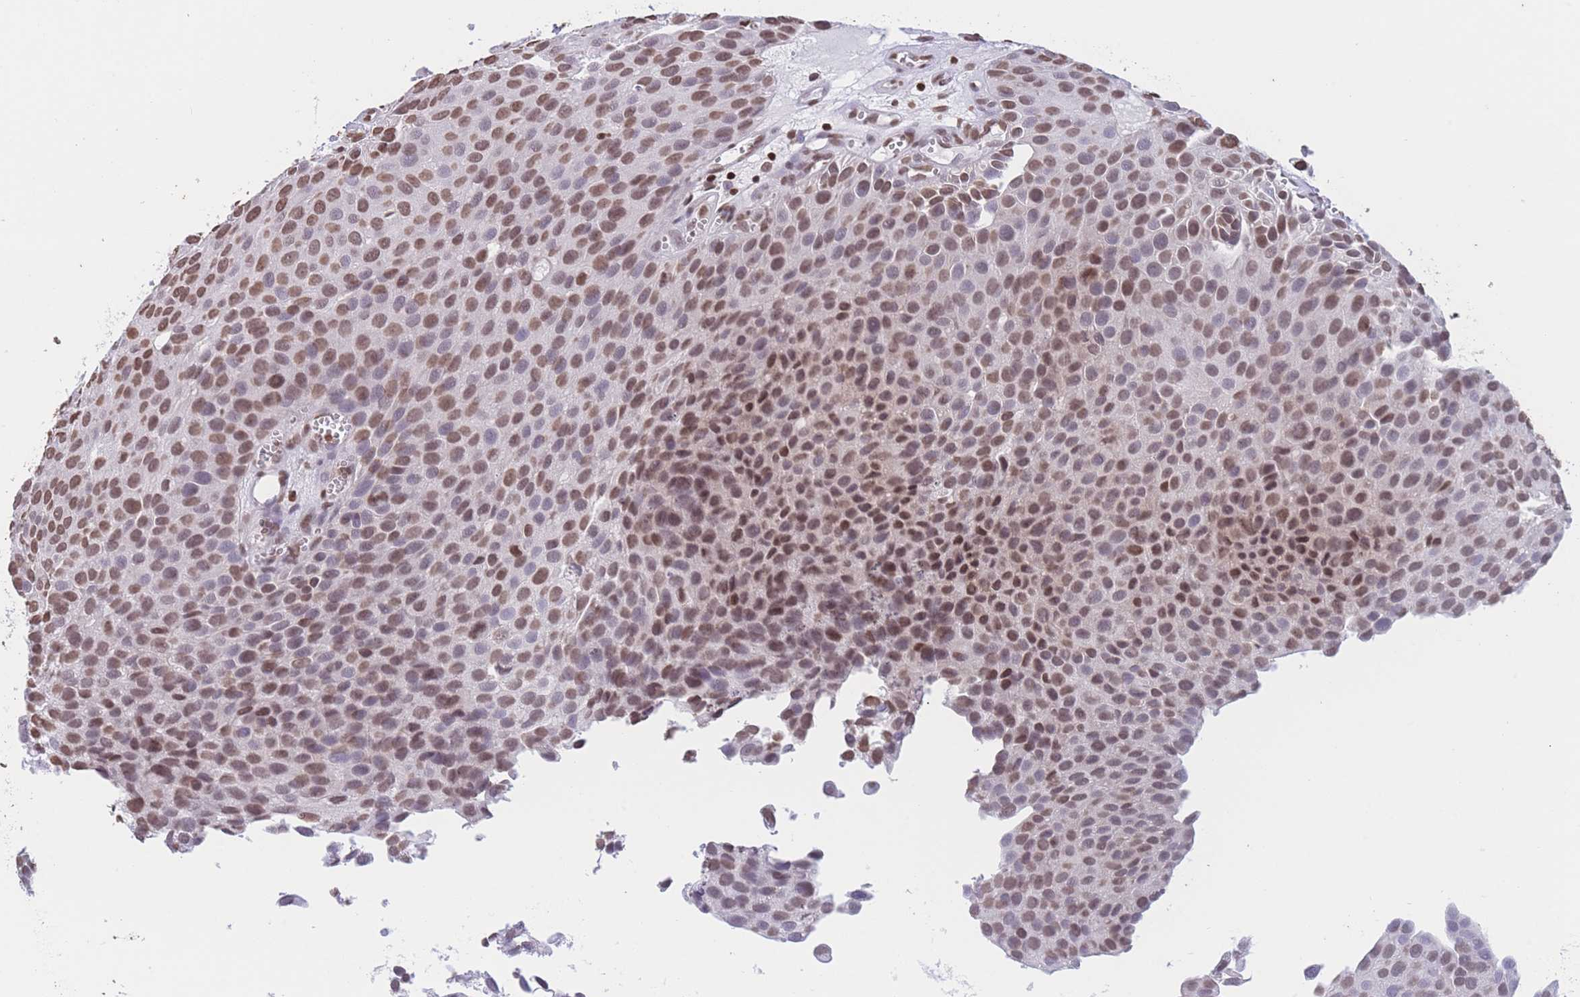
{"staining": {"intensity": "moderate", "quantity": ">75%", "location": "nuclear"}, "tissue": "urothelial cancer", "cell_type": "Tumor cells", "image_type": "cancer", "snomed": [{"axis": "morphology", "description": "Urothelial carcinoma, Low grade"}, {"axis": "topography", "description": "Urinary bladder"}], "caption": "Urothelial cancer stained with a brown dye displays moderate nuclear positive expression in about >75% of tumor cells.", "gene": "H2BC11", "patient": {"sex": "male", "age": 88}}